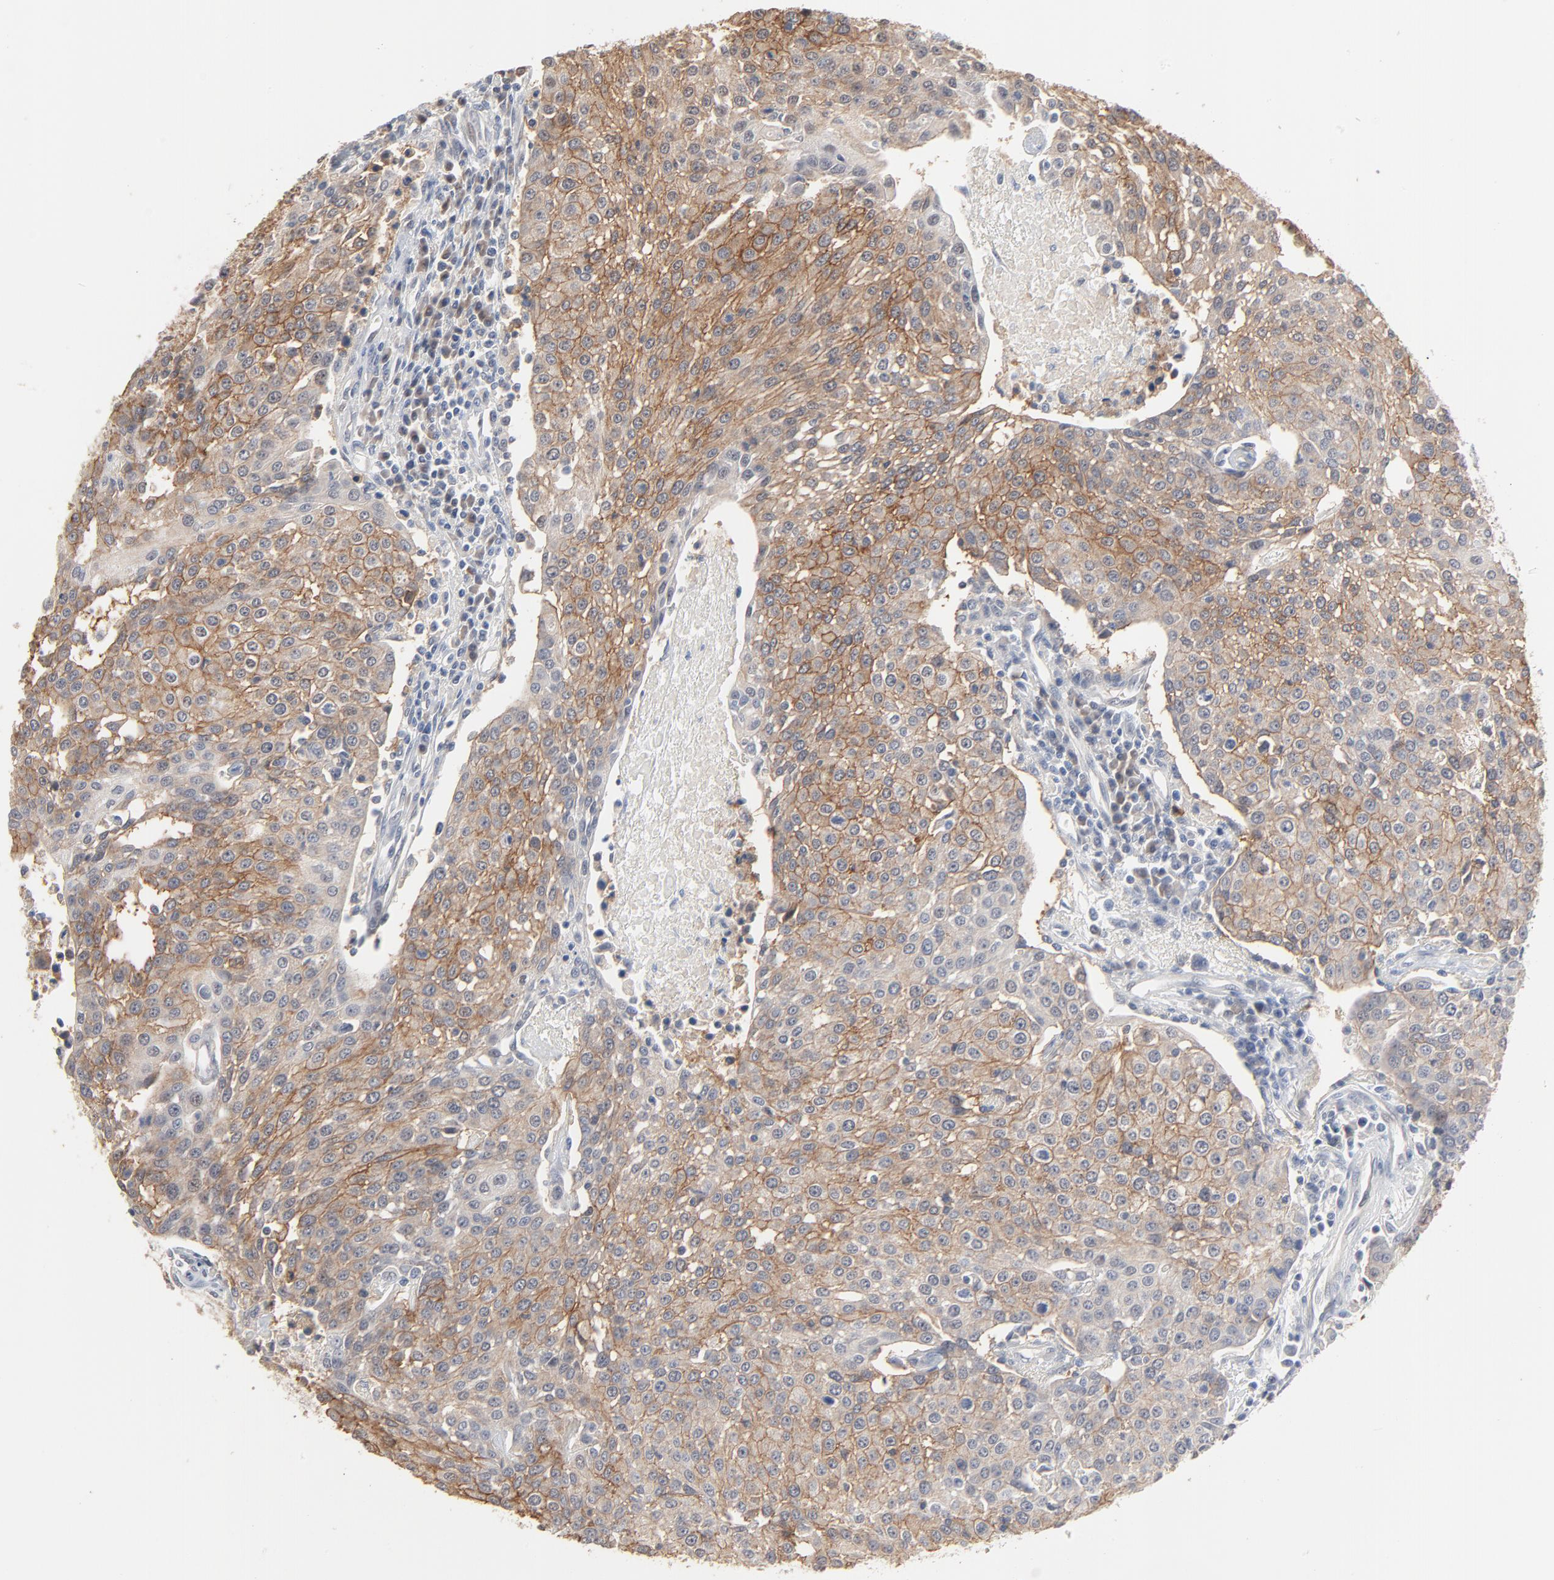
{"staining": {"intensity": "weak", "quantity": ">75%", "location": "cytoplasmic/membranous"}, "tissue": "urothelial cancer", "cell_type": "Tumor cells", "image_type": "cancer", "snomed": [{"axis": "morphology", "description": "Urothelial carcinoma, High grade"}, {"axis": "topography", "description": "Urinary bladder"}], "caption": "Protein staining of high-grade urothelial carcinoma tissue shows weak cytoplasmic/membranous expression in approximately >75% of tumor cells.", "gene": "EPCAM", "patient": {"sex": "female", "age": 85}}